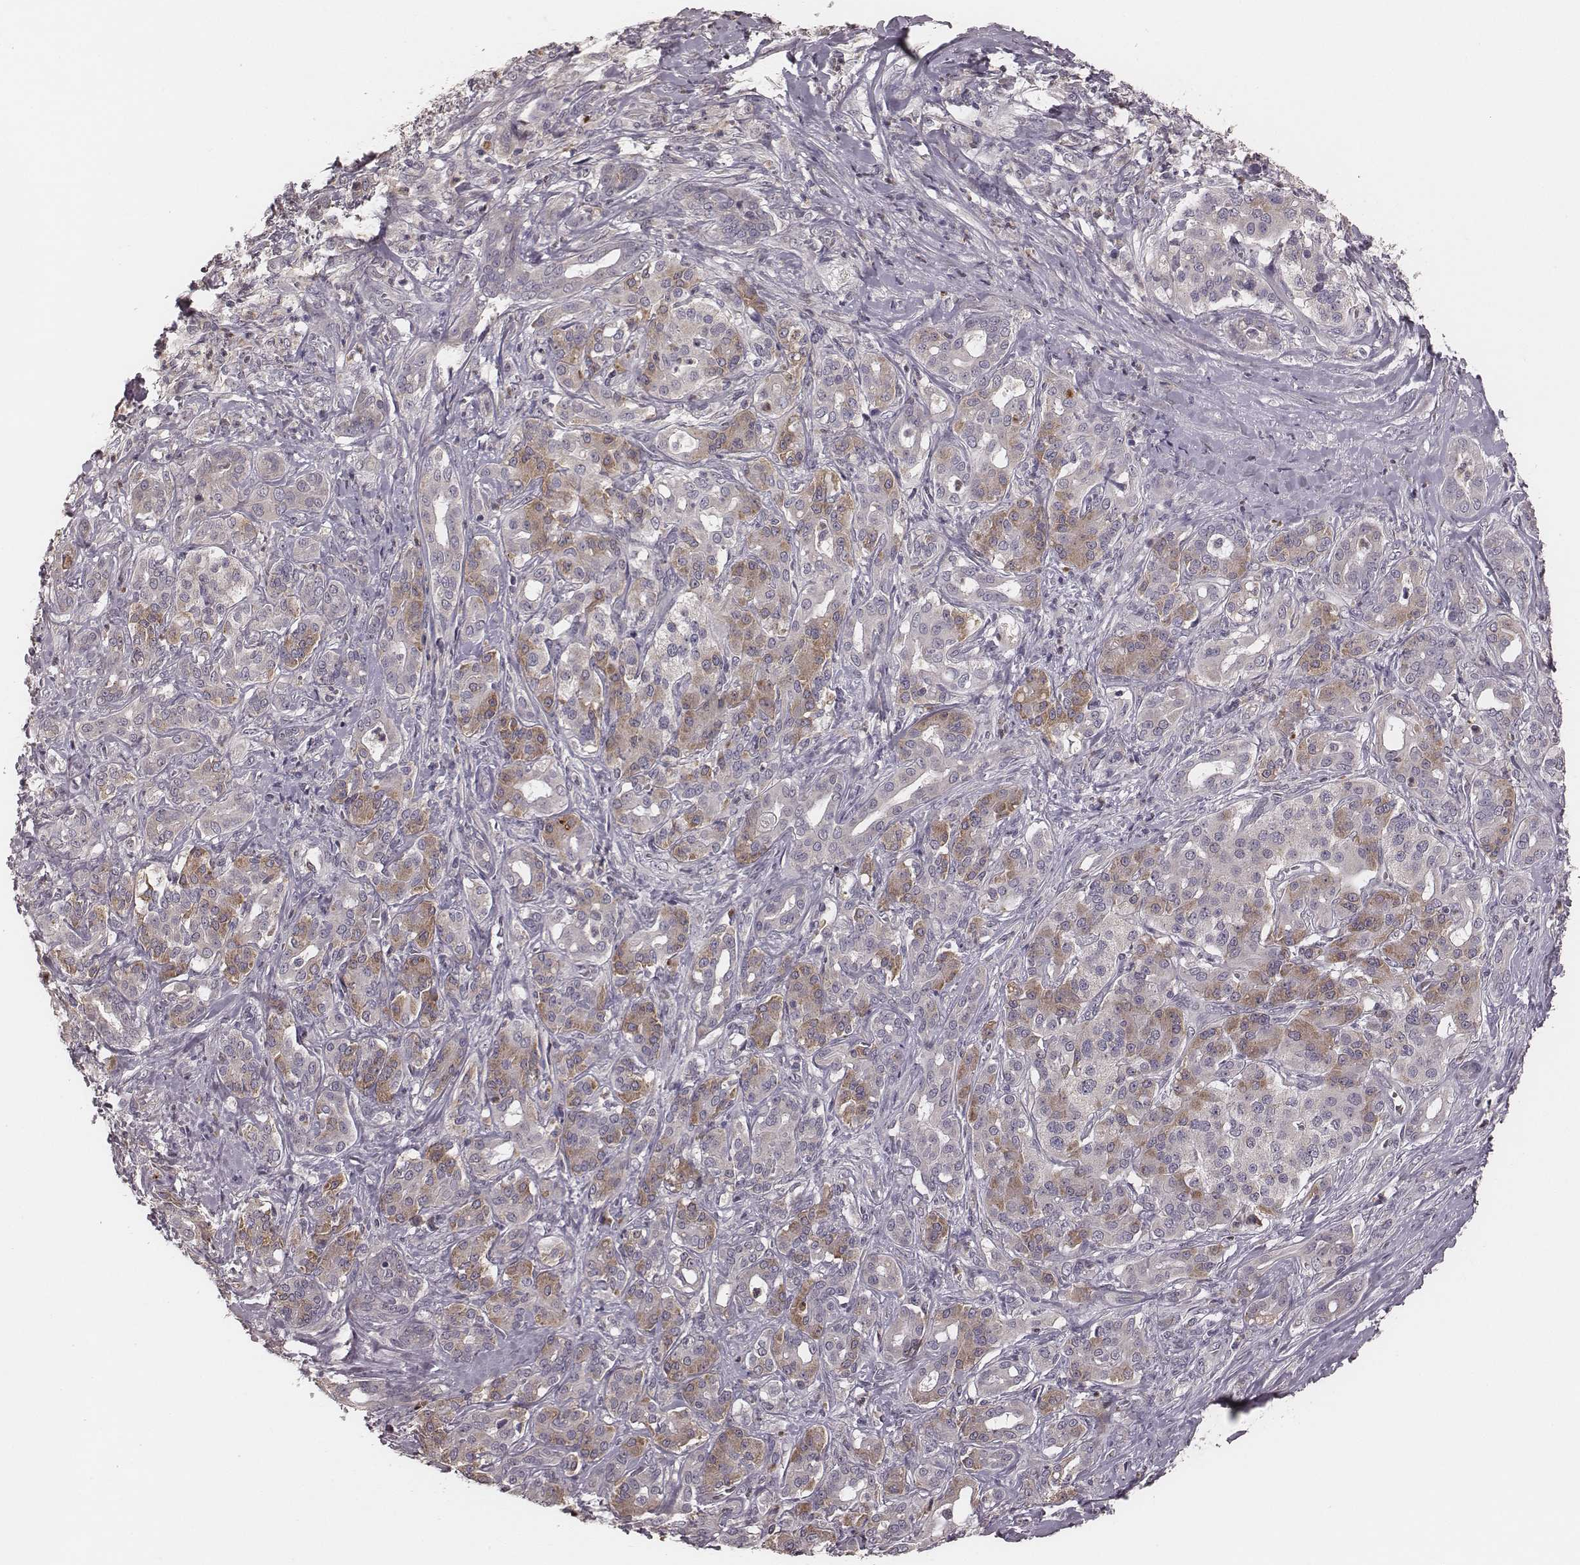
{"staining": {"intensity": "moderate", "quantity": "25%-75%", "location": "cytoplasmic/membranous"}, "tissue": "pancreatic cancer", "cell_type": "Tumor cells", "image_type": "cancer", "snomed": [{"axis": "morphology", "description": "Normal tissue, NOS"}, {"axis": "morphology", "description": "Inflammation, NOS"}, {"axis": "morphology", "description": "Adenocarcinoma, NOS"}, {"axis": "topography", "description": "Pancreas"}], "caption": "A micrograph showing moderate cytoplasmic/membranous expression in about 25%-75% of tumor cells in pancreatic cancer, as visualized by brown immunohistochemical staining.", "gene": "P2RX5", "patient": {"sex": "male", "age": 57}}